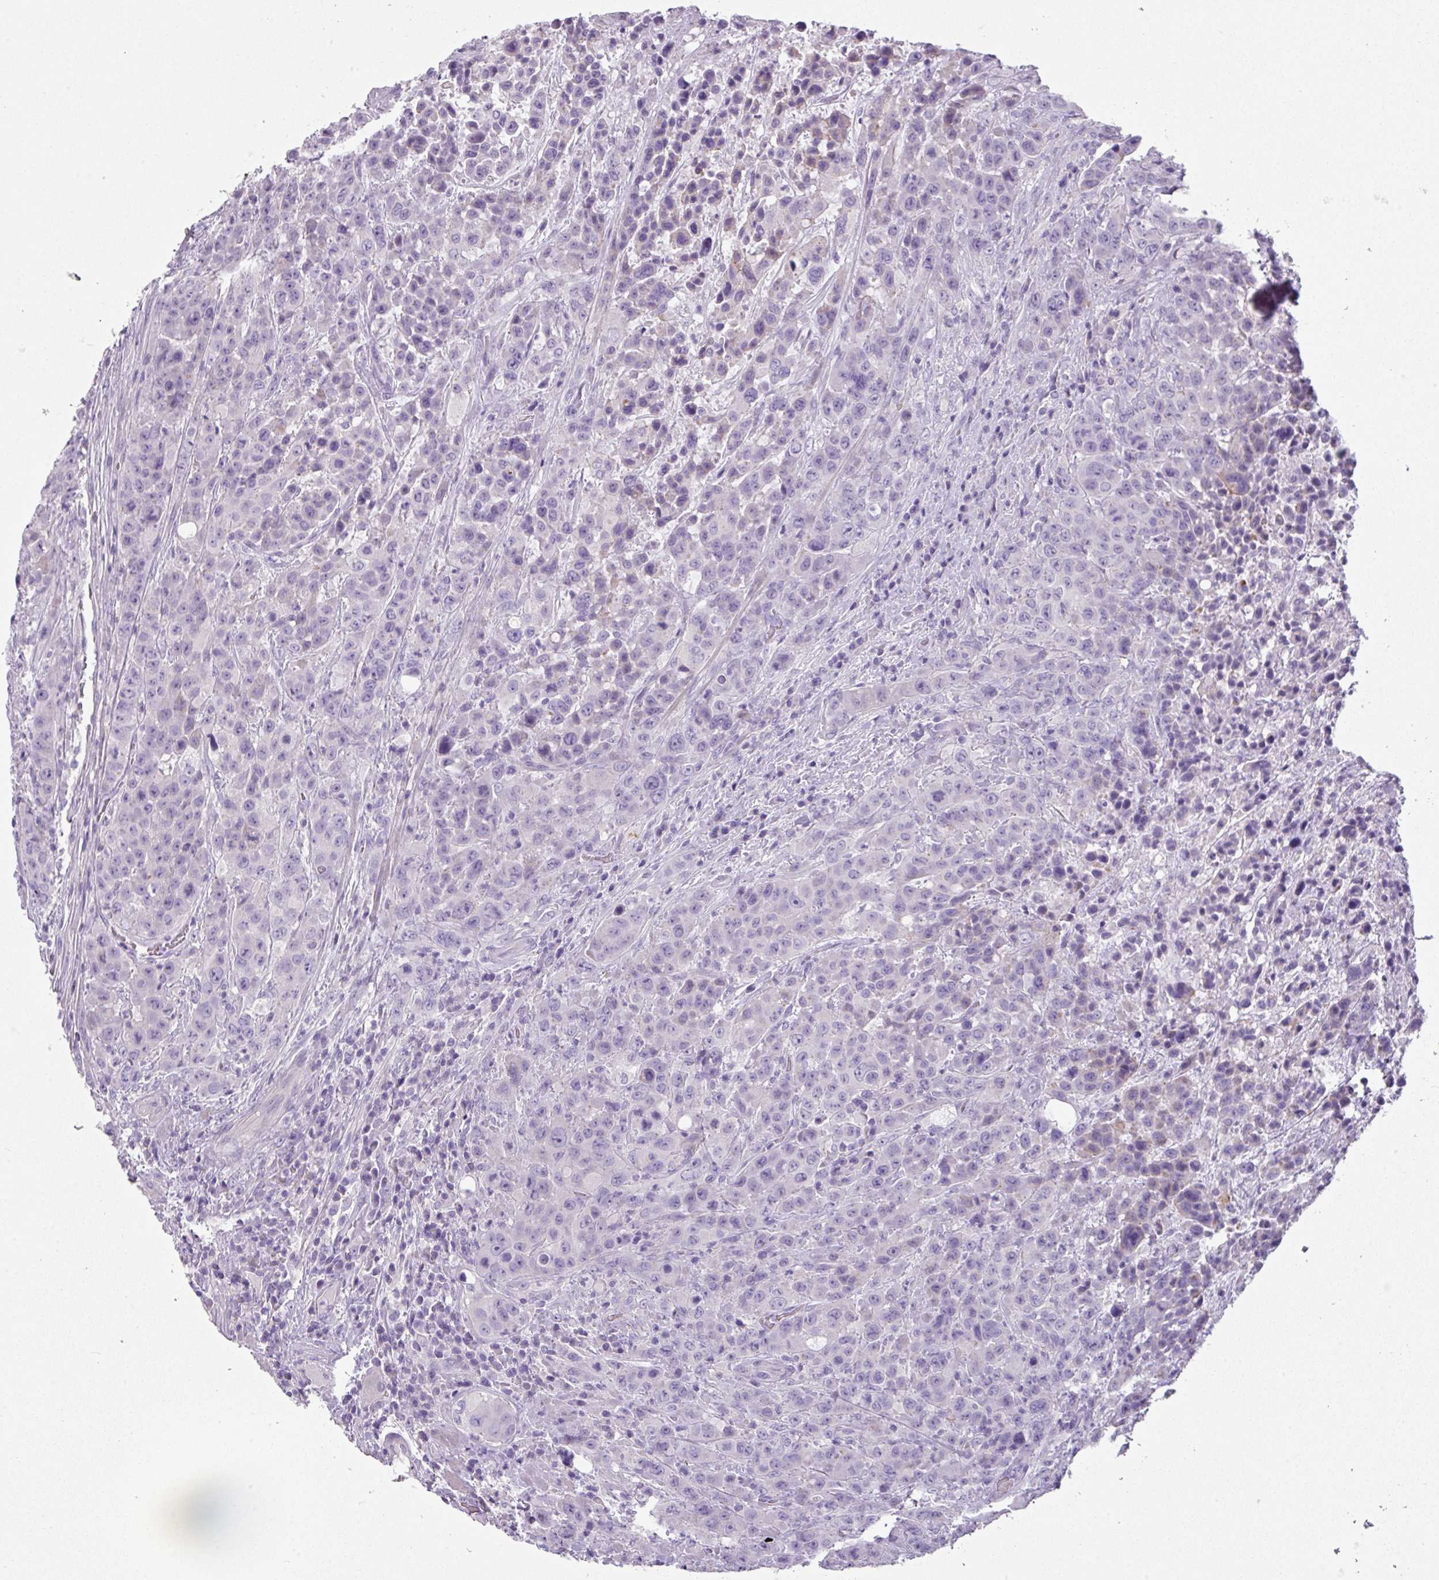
{"staining": {"intensity": "negative", "quantity": "none", "location": "none"}, "tissue": "colorectal cancer", "cell_type": "Tumor cells", "image_type": "cancer", "snomed": [{"axis": "morphology", "description": "Adenocarcinoma, NOS"}, {"axis": "topography", "description": "Colon"}], "caption": "Immunohistochemistry of adenocarcinoma (colorectal) demonstrates no staining in tumor cells.", "gene": "GLI4", "patient": {"sex": "male", "age": 62}}